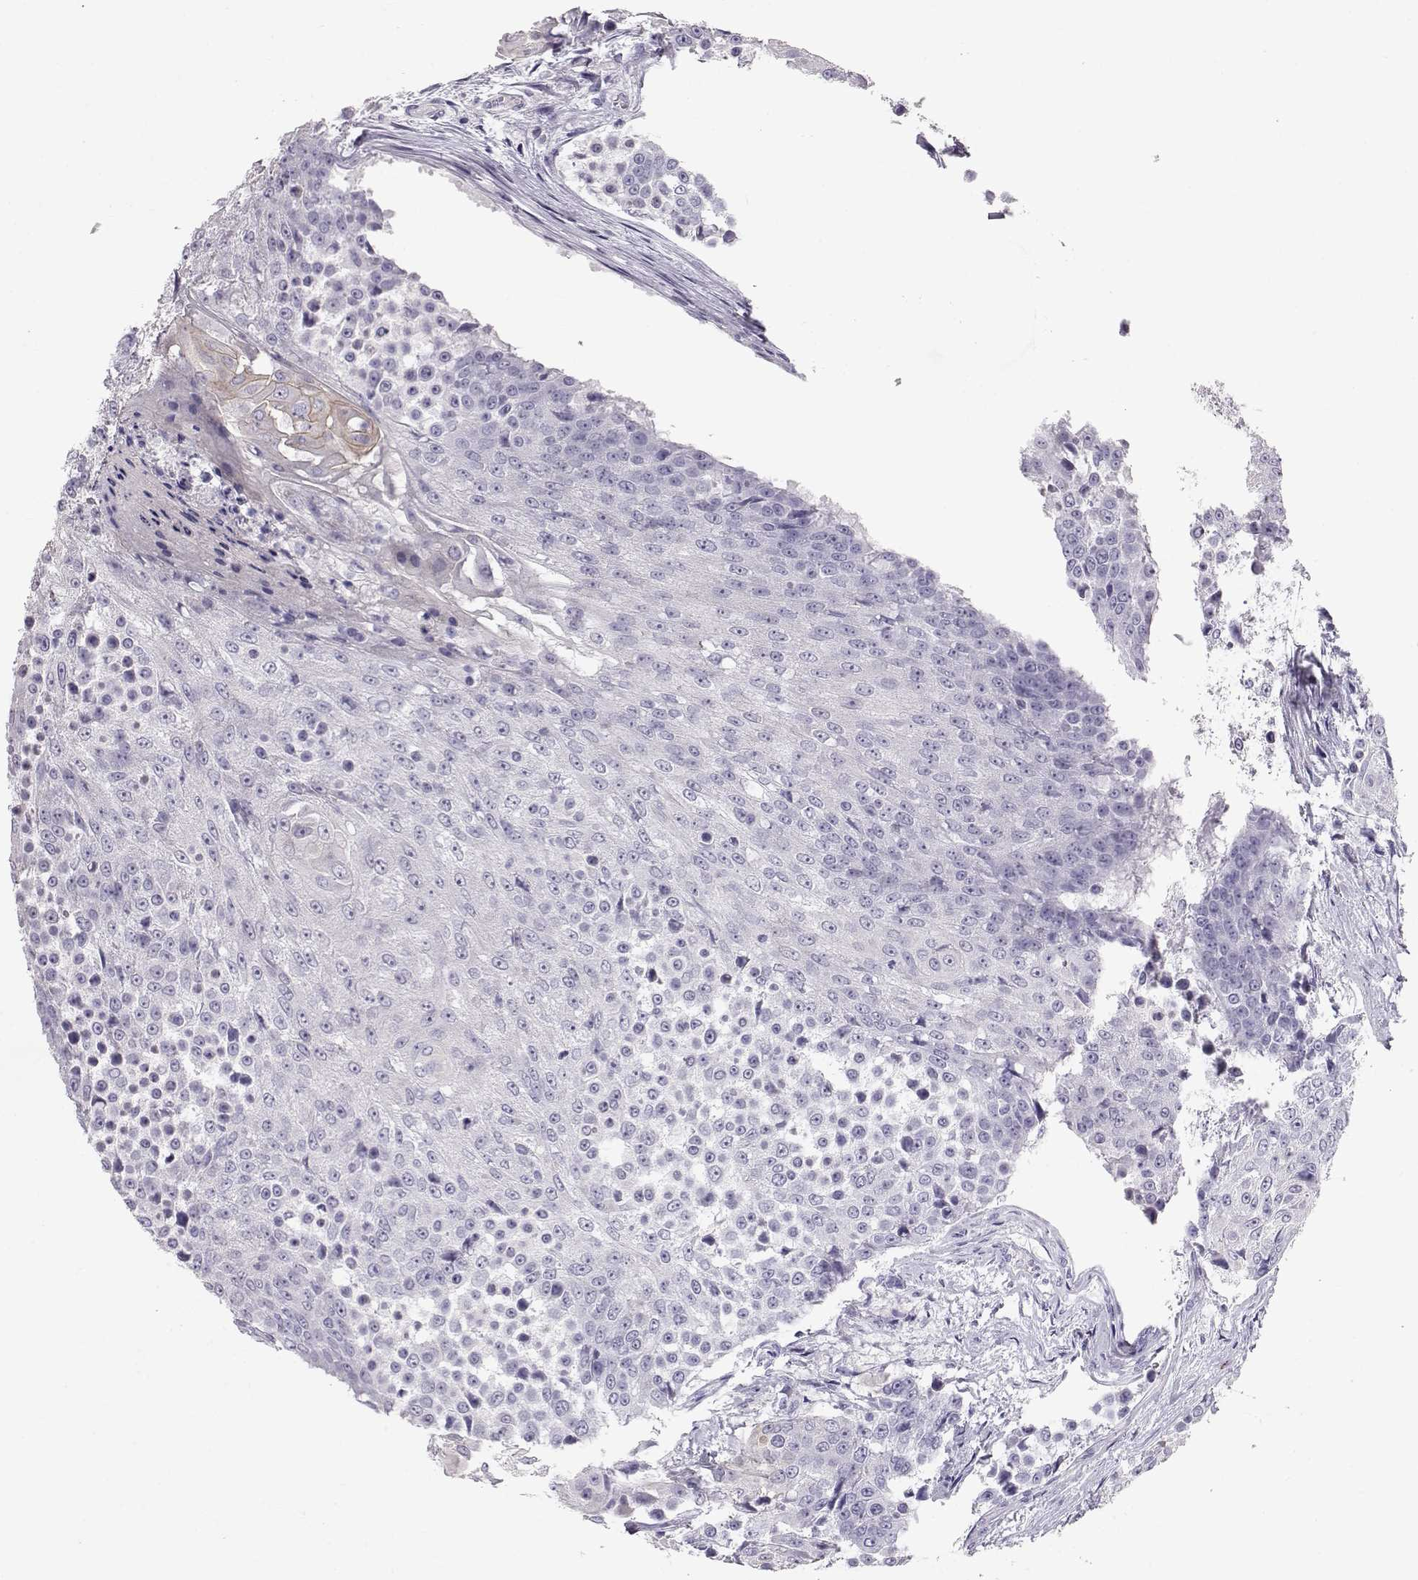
{"staining": {"intensity": "negative", "quantity": "none", "location": "none"}, "tissue": "urothelial cancer", "cell_type": "Tumor cells", "image_type": "cancer", "snomed": [{"axis": "morphology", "description": "Urothelial carcinoma, High grade"}, {"axis": "topography", "description": "Urinary bladder"}], "caption": "This is an immunohistochemistry histopathology image of human urothelial carcinoma (high-grade). There is no expression in tumor cells.", "gene": "RD3", "patient": {"sex": "female", "age": 63}}